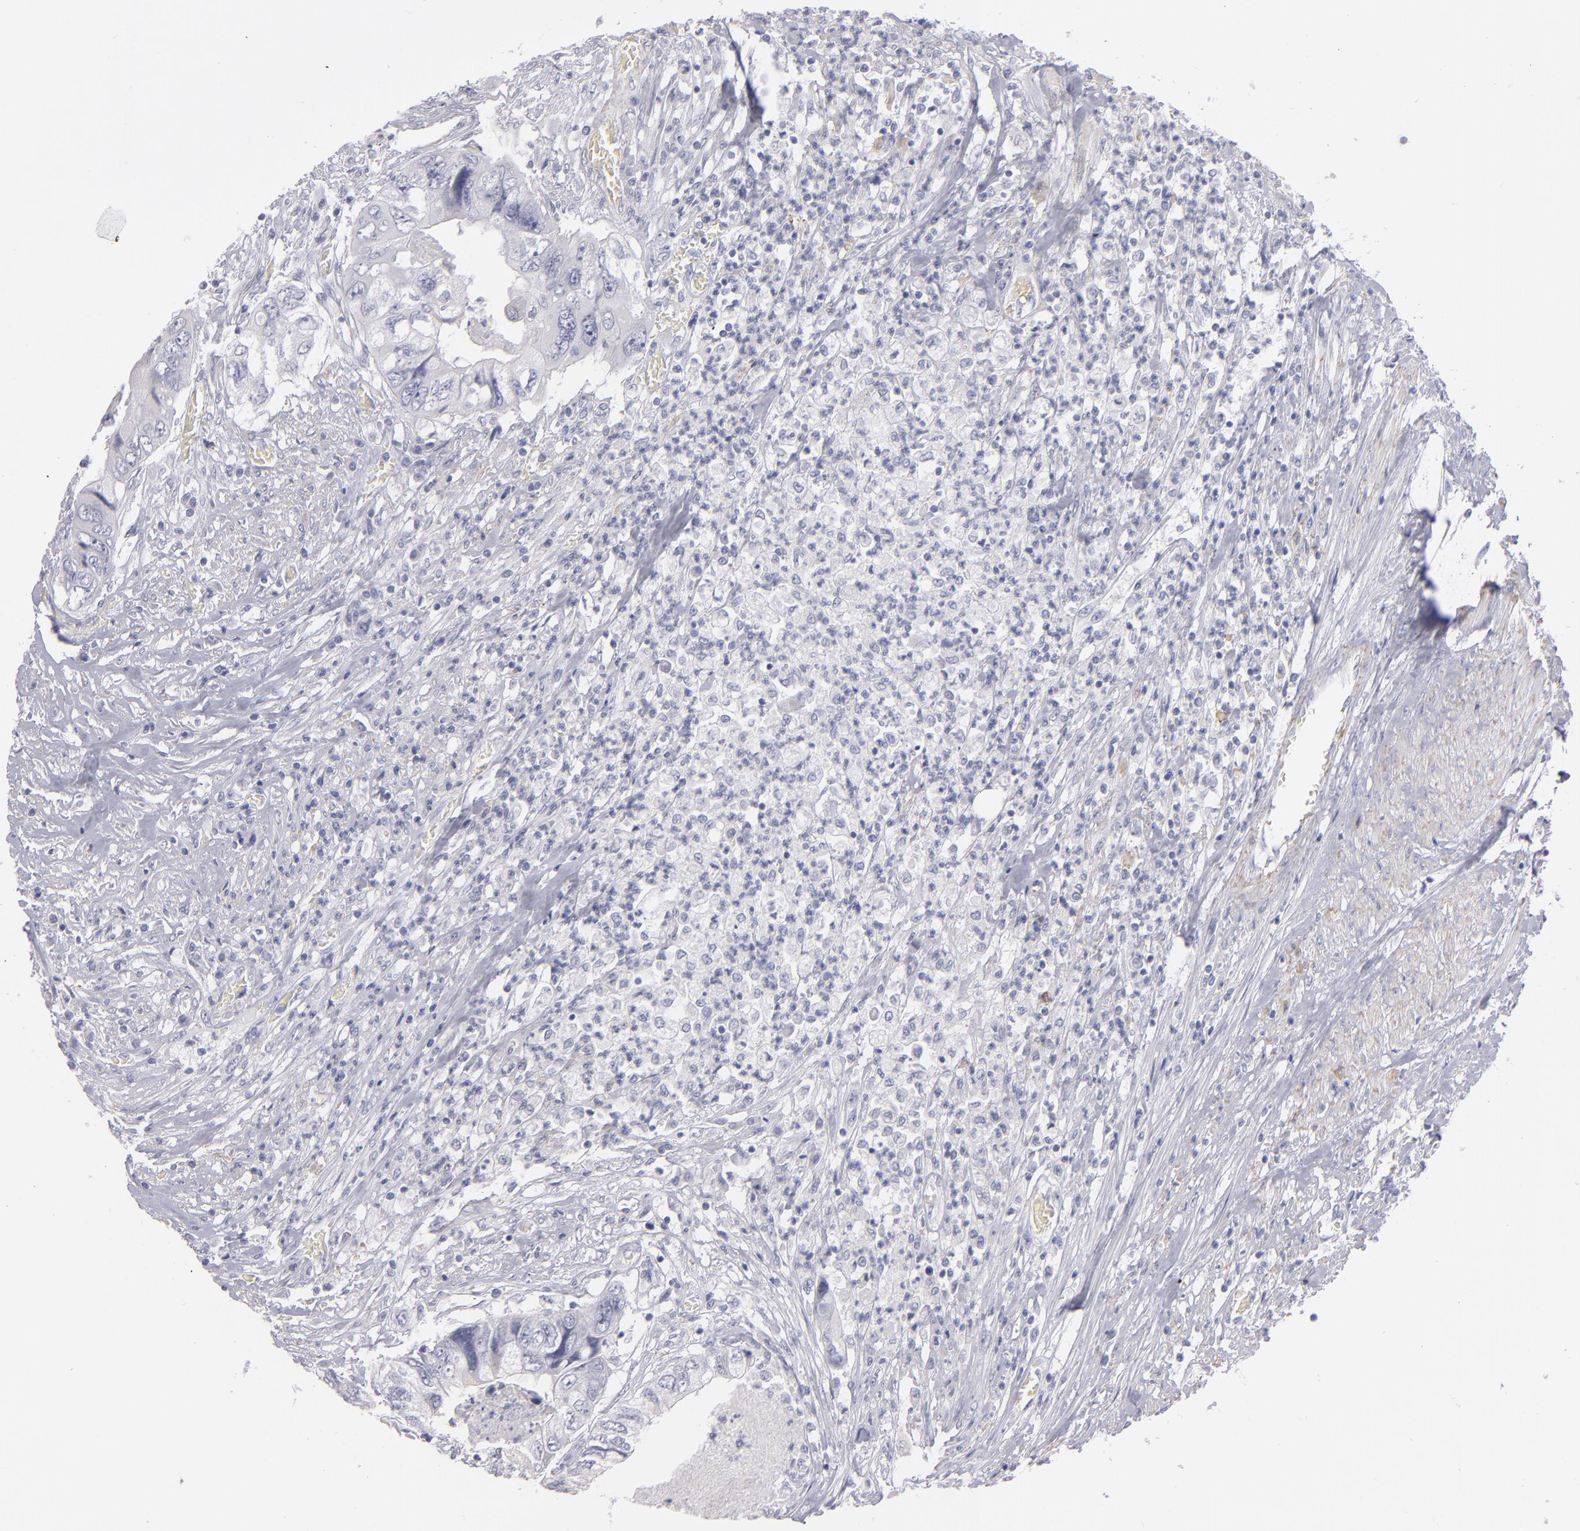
{"staining": {"intensity": "negative", "quantity": "none", "location": "none"}, "tissue": "colorectal cancer", "cell_type": "Tumor cells", "image_type": "cancer", "snomed": [{"axis": "morphology", "description": "Adenocarcinoma, NOS"}, {"axis": "topography", "description": "Rectum"}], "caption": "A high-resolution photomicrograph shows immunohistochemistry (IHC) staining of colorectal cancer, which reveals no significant expression in tumor cells.", "gene": "MYH11", "patient": {"sex": "female", "age": 82}}